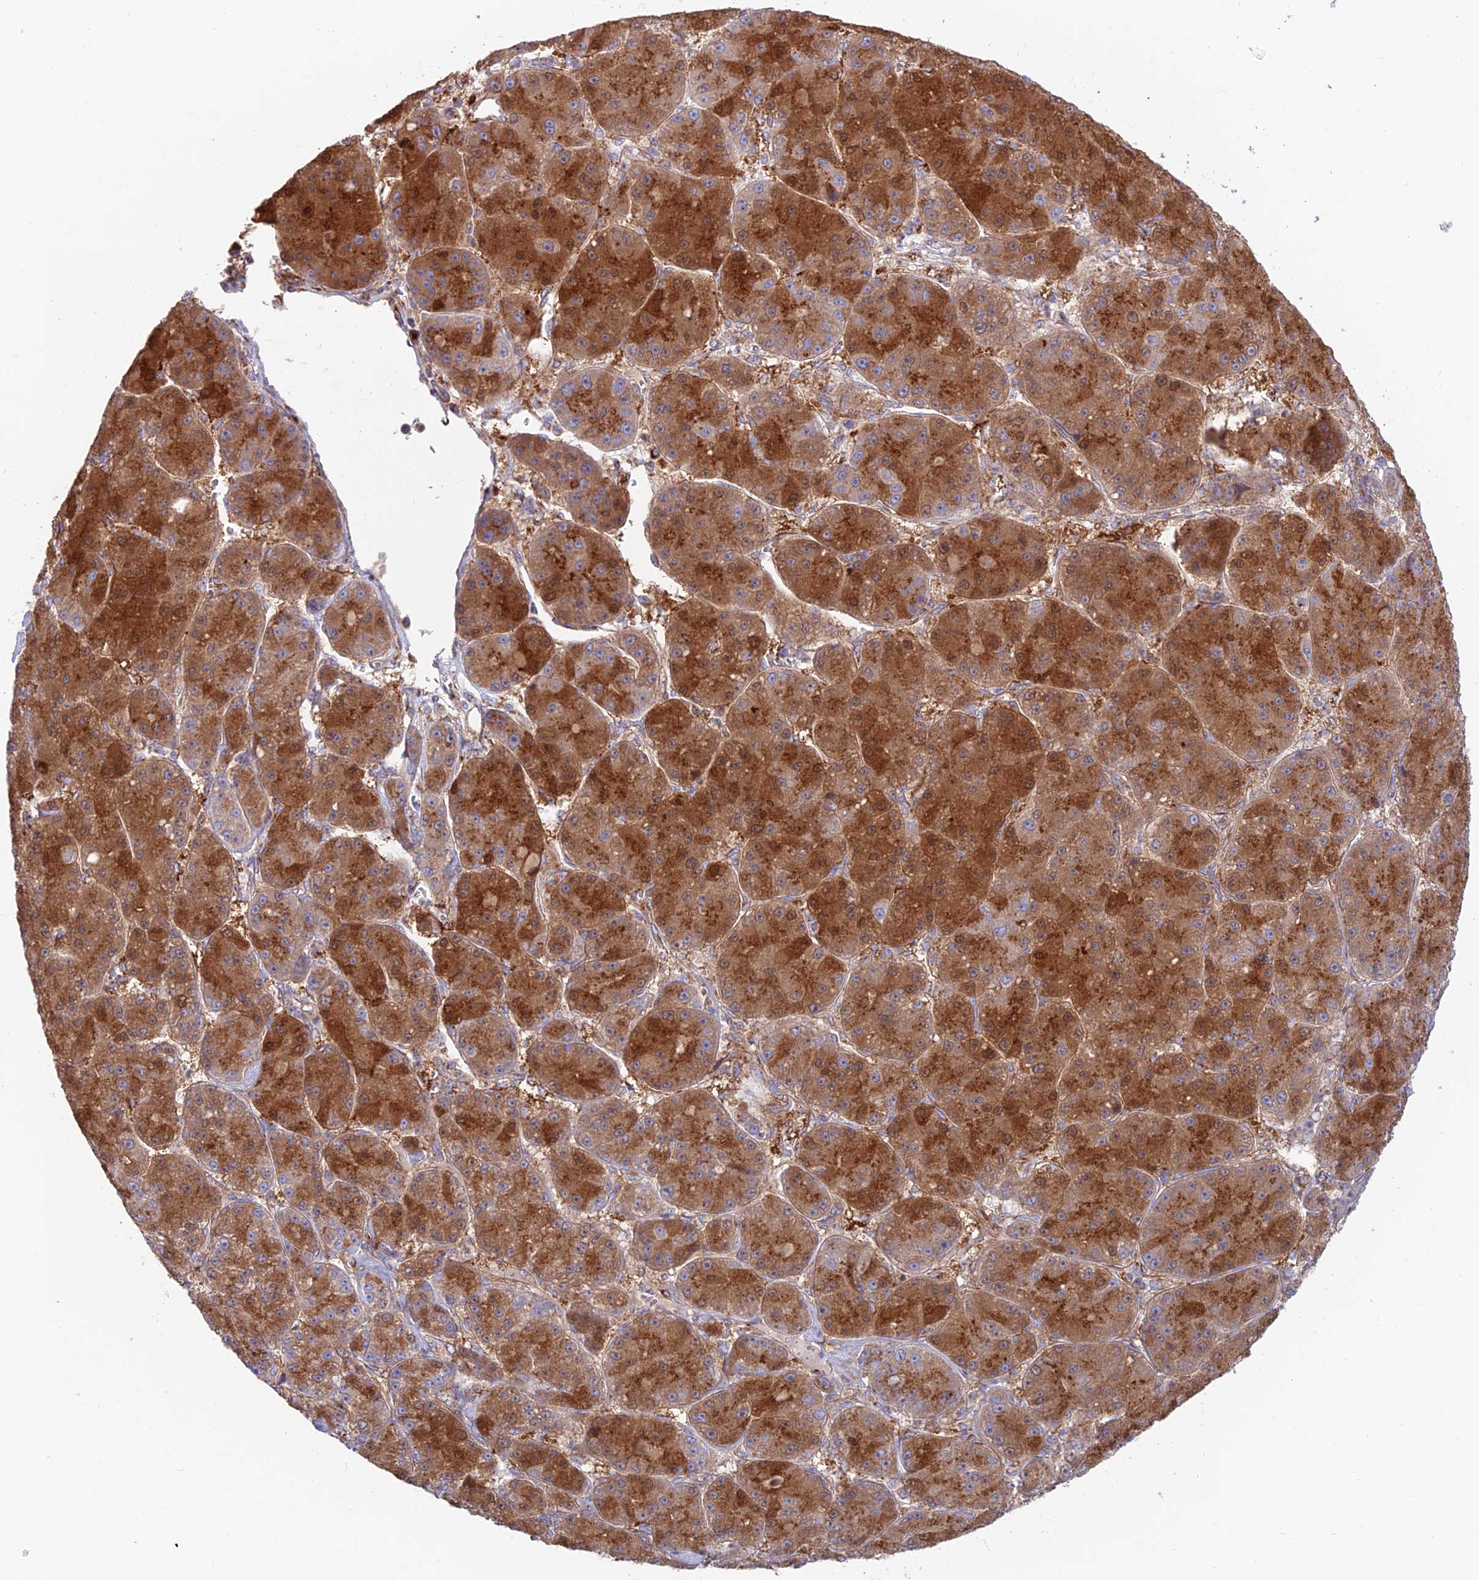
{"staining": {"intensity": "strong", "quantity": ">75%", "location": "cytoplasmic/membranous"}, "tissue": "liver cancer", "cell_type": "Tumor cells", "image_type": "cancer", "snomed": [{"axis": "morphology", "description": "Carcinoma, Hepatocellular, NOS"}, {"axis": "topography", "description": "Liver"}], "caption": "There is high levels of strong cytoplasmic/membranous staining in tumor cells of liver cancer (hepatocellular carcinoma), as demonstrated by immunohistochemical staining (brown color).", "gene": "GOLGA3", "patient": {"sex": "male", "age": 67}}